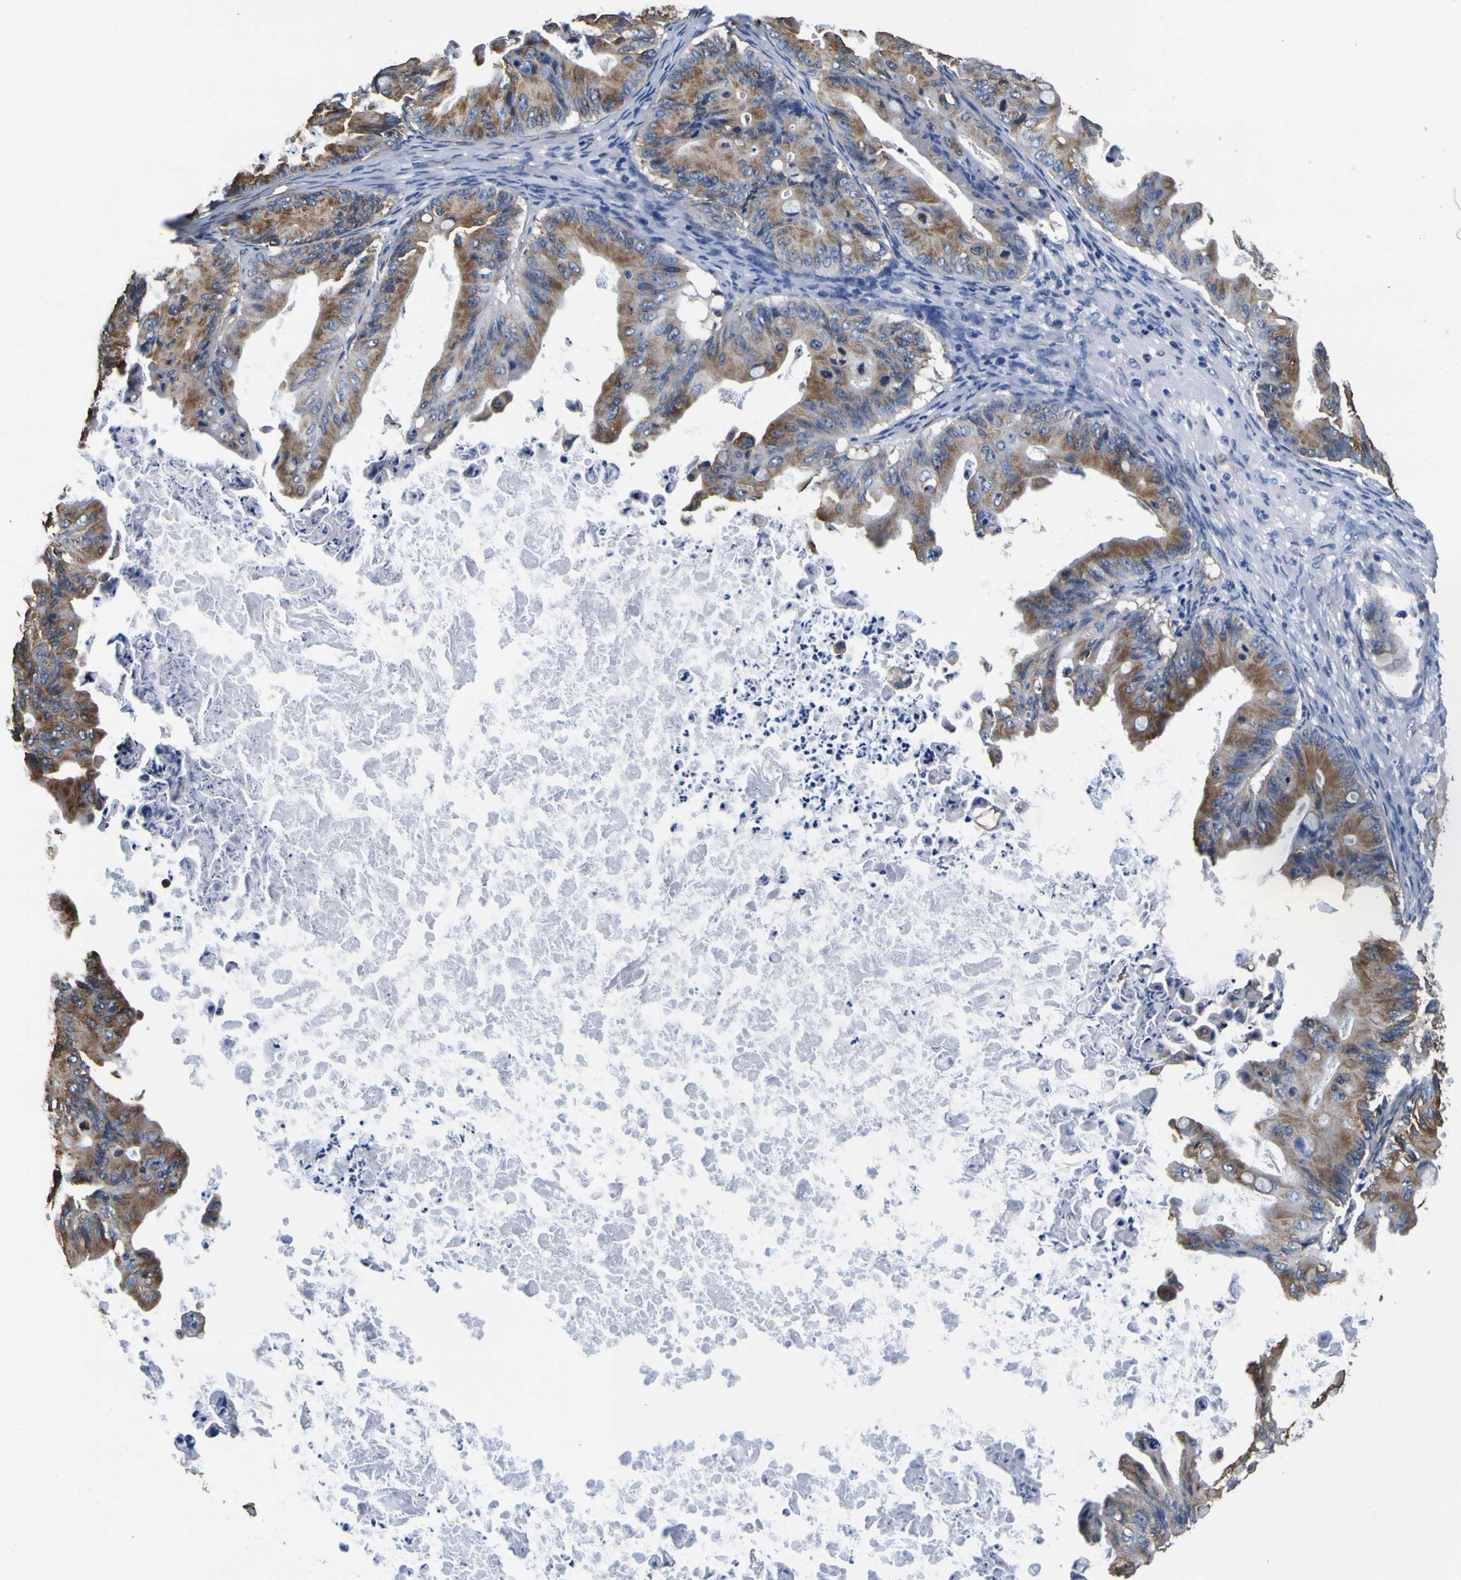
{"staining": {"intensity": "moderate", "quantity": ">75%", "location": "cytoplasmic/membranous"}, "tissue": "ovarian cancer", "cell_type": "Tumor cells", "image_type": "cancer", "snomed": [{"axis": "morphology", "description": "Cystadenocarcinoma, mucinous, NOS"}, {"axis": "topography", "description": "Ovary"}], "caption": "A photomicrograph showing moderate cytoplasmic/membranous positivity in about >75% of tumor cells in ovarian mucinous cystadenocarcinoma, as visualized by brown immunohistochemical staining.", "gene": "TUBA1B", "patient": {"sex": "female", "age": 37}}